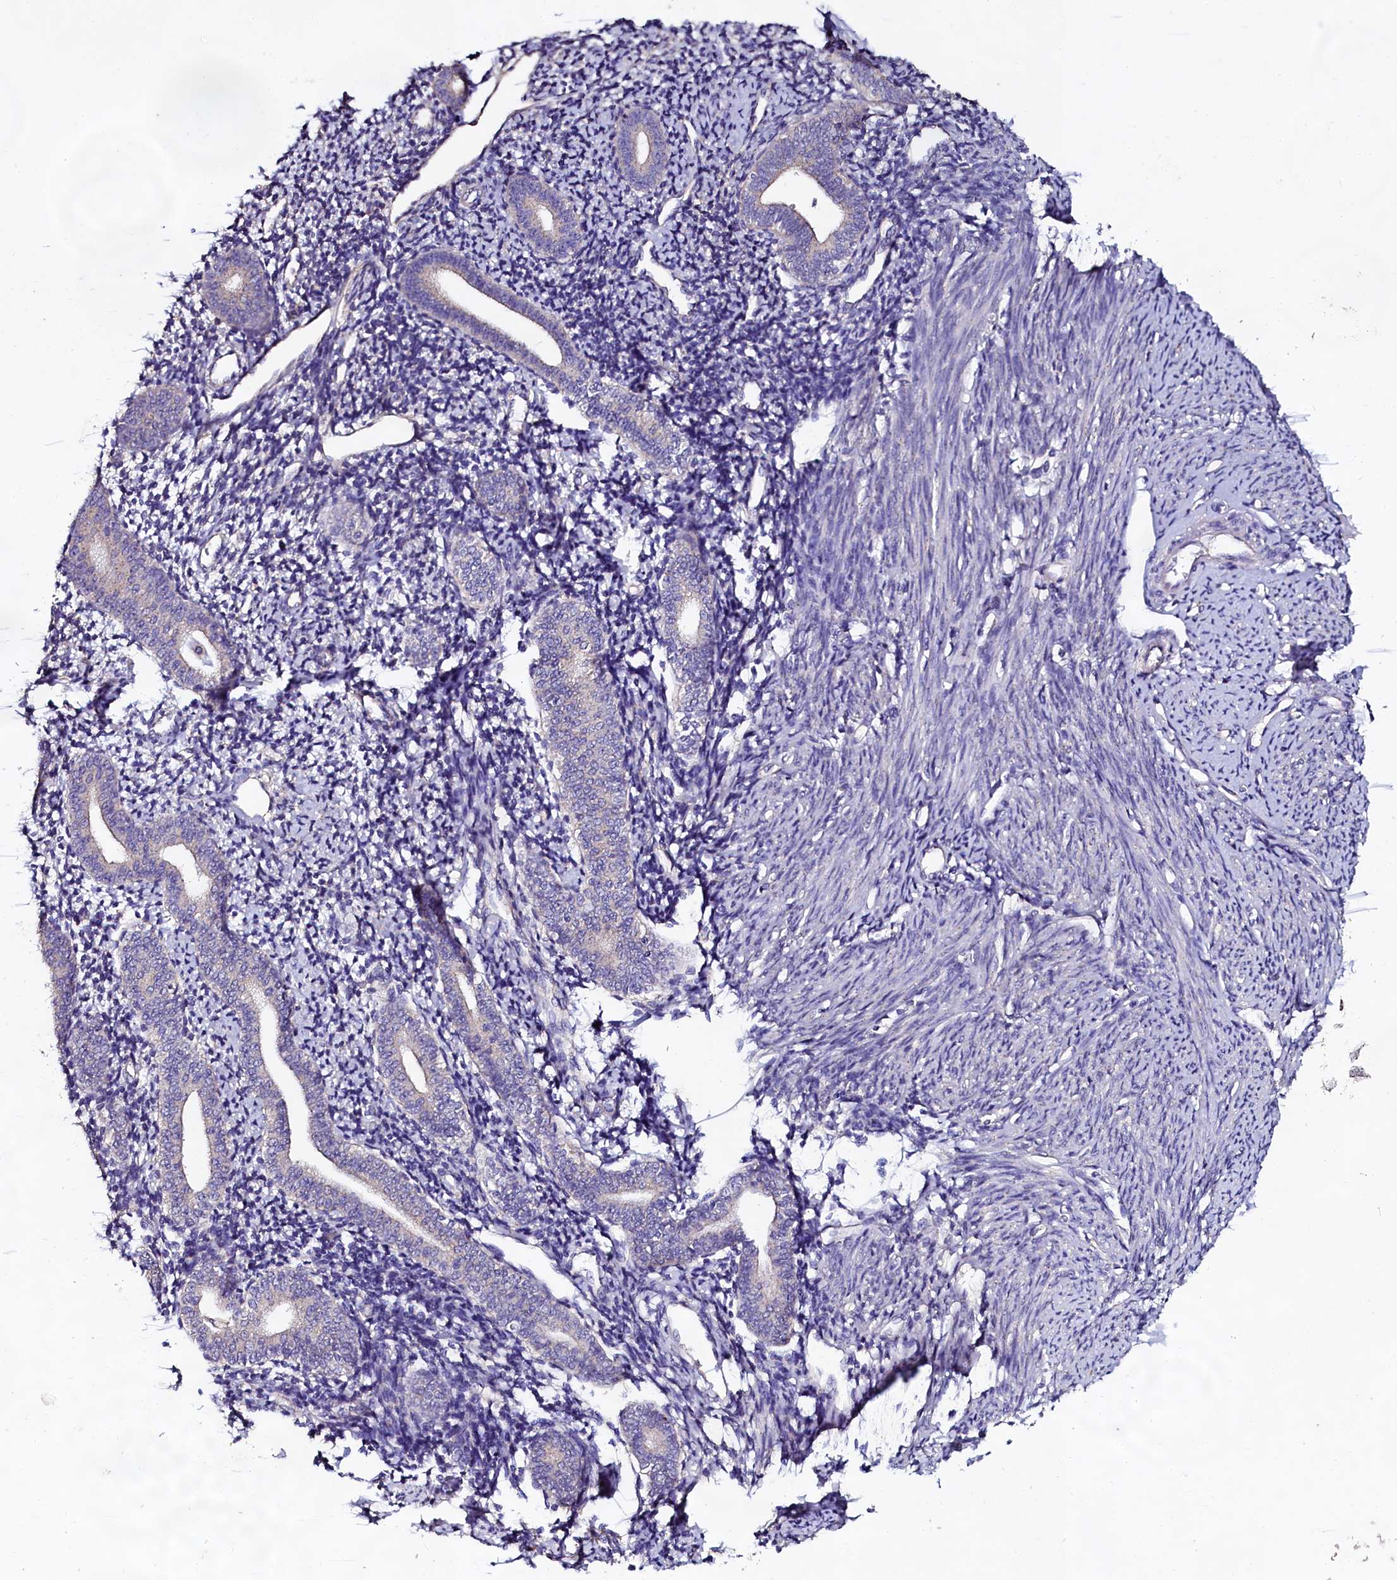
{"staining": {"intensity": "negative", "quantity": "none", "location": "none"}, "tissue": "endometrium", "cell_type": "Cells in endometrial stroma", "image_type": "normal", "snomed": [{"axis": "morphology", "description": "Normal tissue, NOS"}, {"axis": "topography", "description": "Endometrium"}], "caption": "IHC histopathology image of normal endometrium: endometrium stained with DAB (3,3'-diaminobenzidine) shows no significant protein positivity in cells in endometrial stroma.", "gene": "USPL1", "patient": {"sex": "female", "age": 56}}